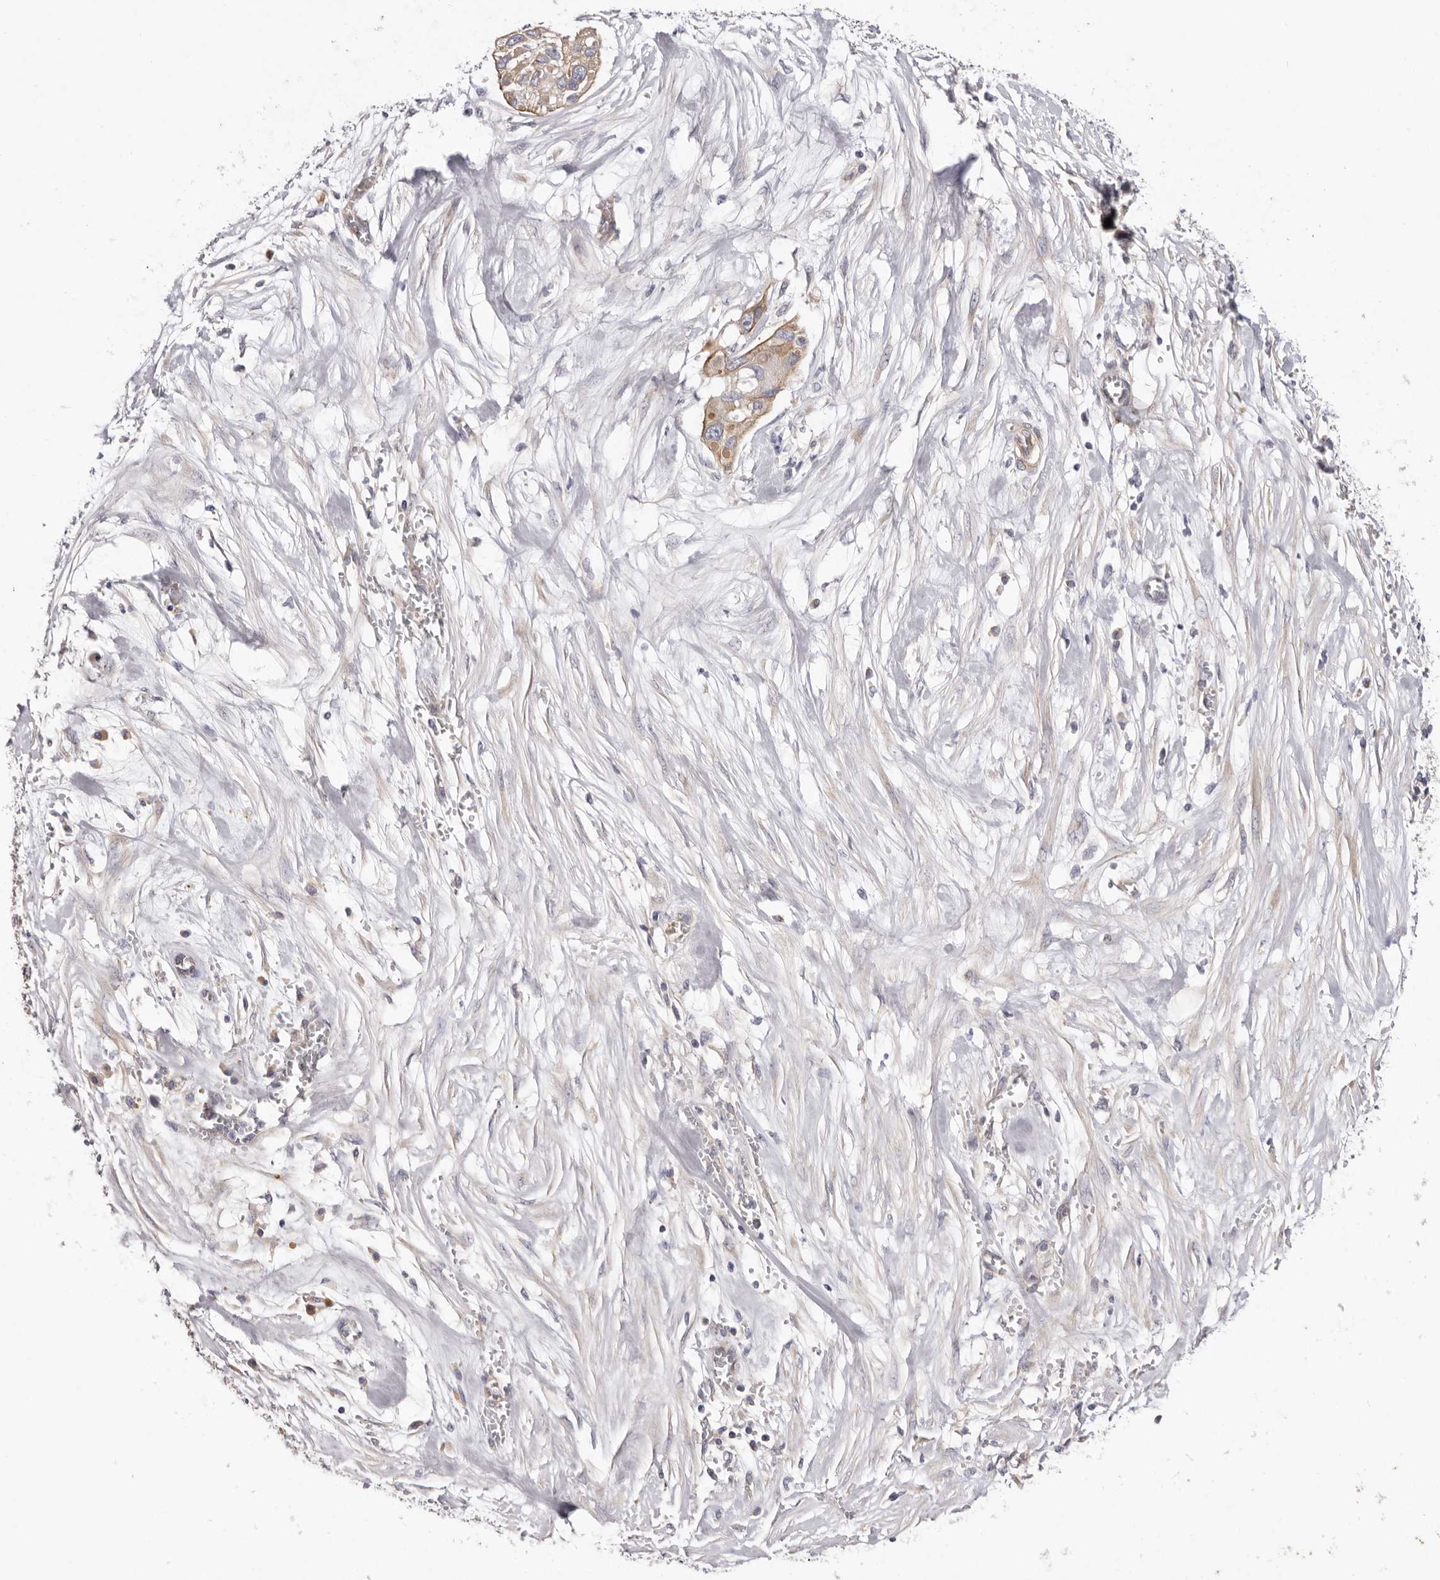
{"staining": {"intensity": "weak", "quantity": ">75%", "location": "cytoplasmic/membranous"}, "tissue": "pancreatic cancer", "cell_type": "Tumor cells", "image_type": "cancer", "snomed": [{"axis": "morphology", "description": "Adenocarcinoma, NOS"}, {"axis": "topography", "description": "Pancreas"}], "caption": "A histopathology image of human pancreatic cancer stained for a protein displays weak cytoplasmic/membranous brown staining in tumor cells.", "gene": "FAM167B", "patient": {"sex": "female", "age": 60}}